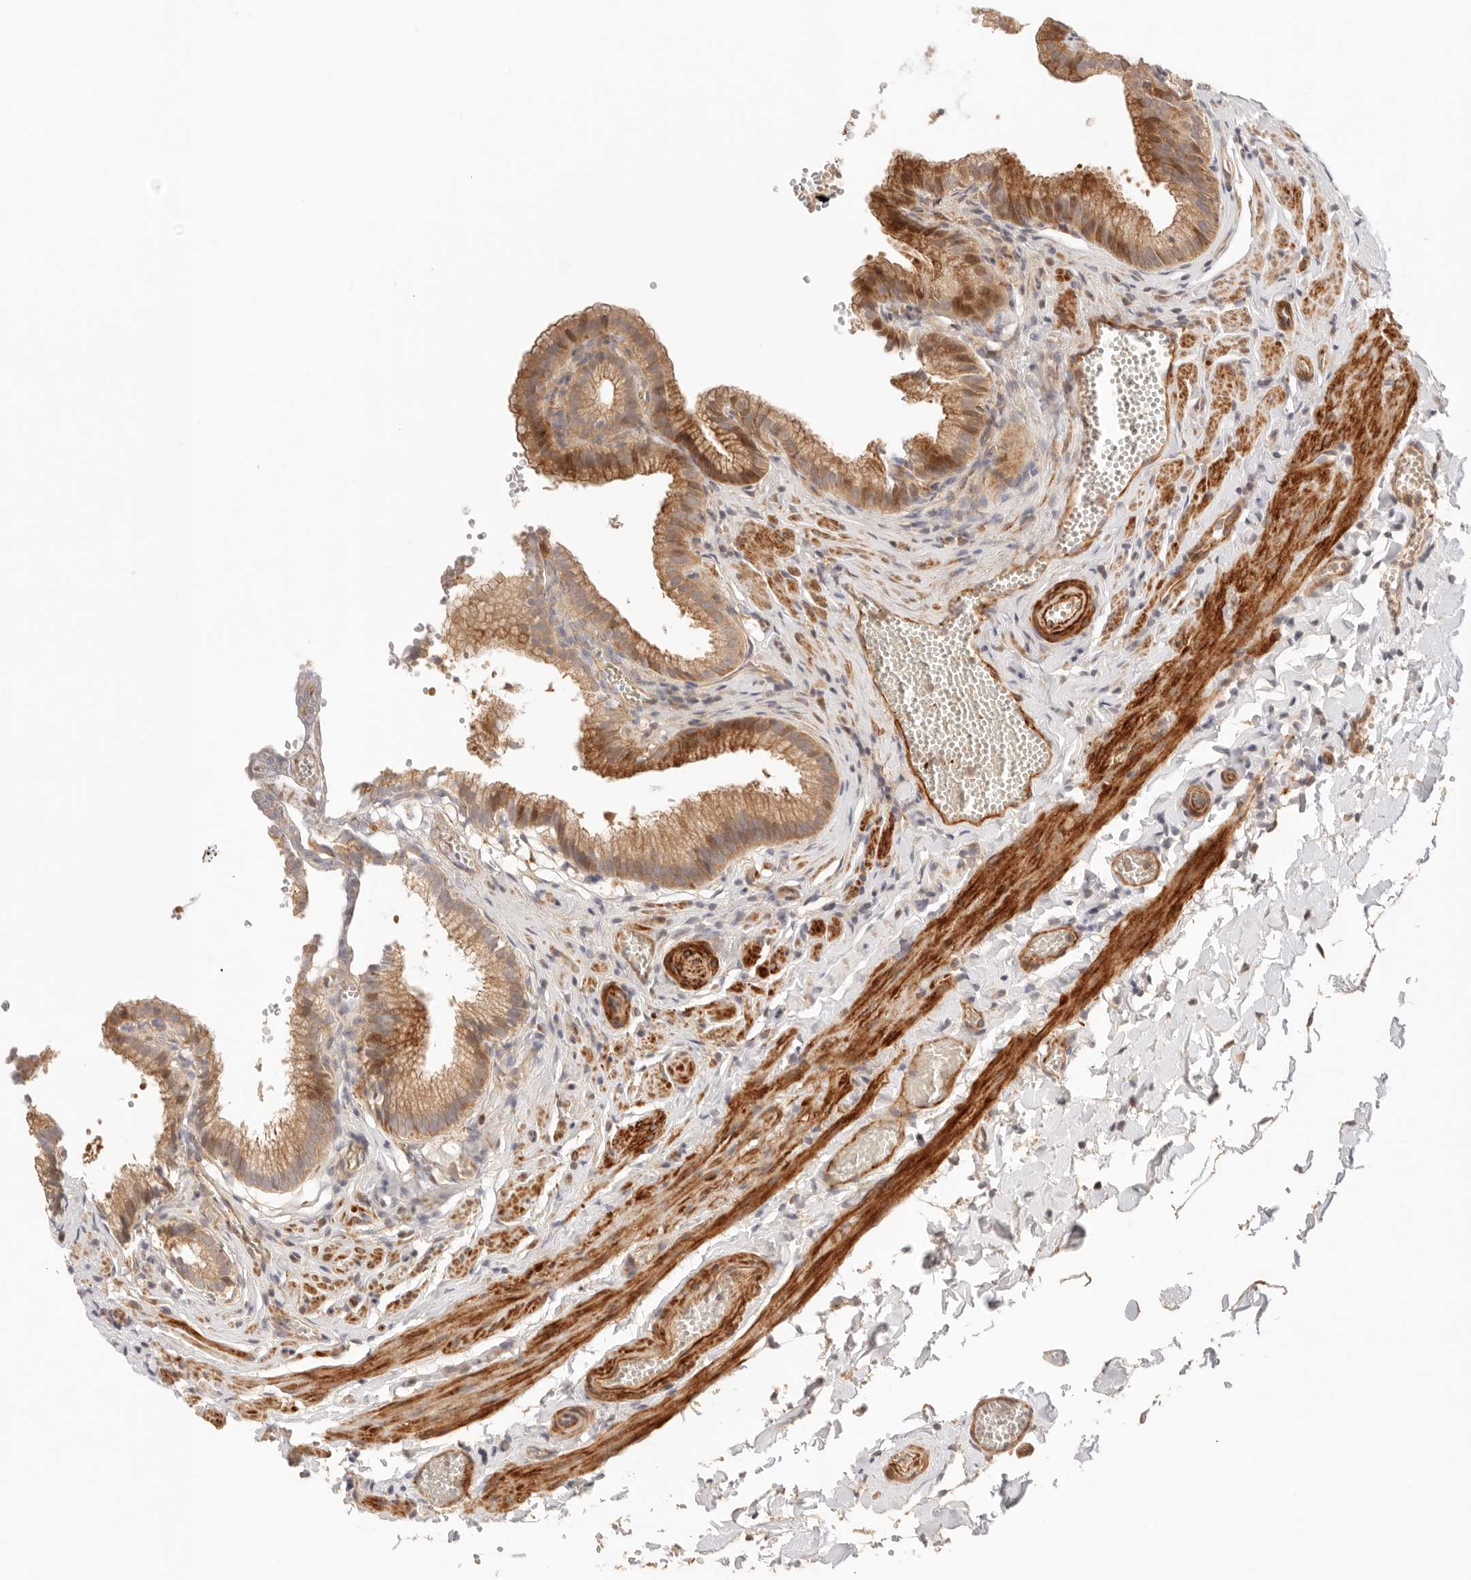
{"staining": {"intensity": "moderate", "quantity": ">75%", "location": "cytoplasmic/membranous,nuclear"}, "tissue": "gallbladder", "cell_type": "Glandular cells", "image_type": "normal", "snomed": [{"axis": "morphology", "description": "Normal tissue, NOS"}, {"axis": "topography", "description": "Gallbladder"}], "caption": "Glandular cells display moderate cytoplasmic/membranous,nuclear positivity in approximately >75% of cells in unremarkable gallbladder.", "gene": "IL1R2", "patient": {"sex": "male", "age": 38}}